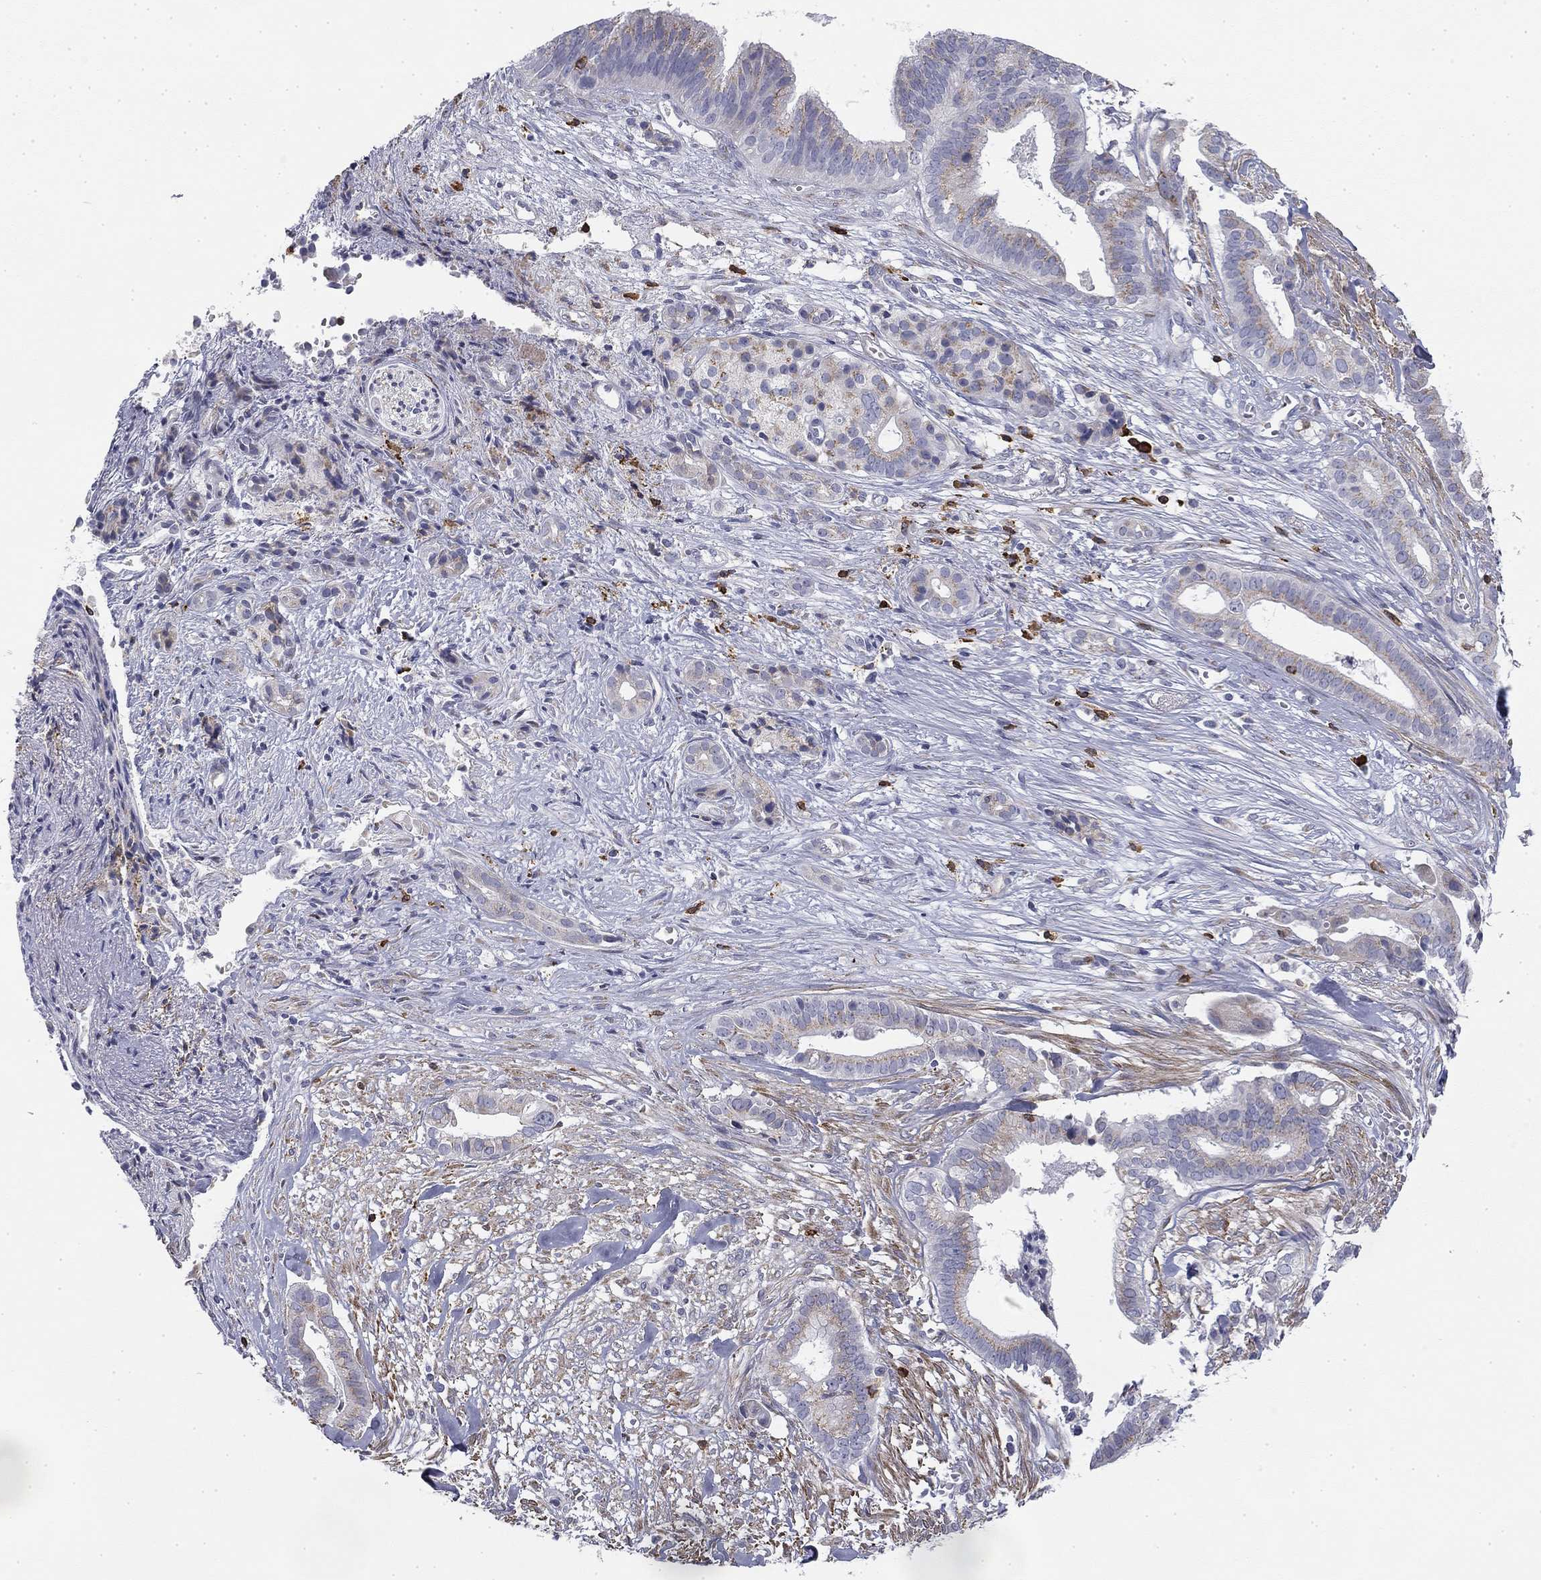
{"staining": {"intensity": "weak", "quantity": "<25%", "location": "cytoplasmic/membranous"}, "tissue": "pancreatic cancer", "cell_type": "Tumor cells", "image_type": "cancer", "snomed": [{"axis": "morphology", "description": "Adenocarcinoma, NOS"}, {"axis": "topography", "description": "Pancreas"}], "caption": "IHC histopathology image of neoplastic tissue: human pancreatic adenocarcinoma stained with DAB (3,3'-diaminobenzidine) reveals no significant protein positivity in tumor cells.", "gene": "TRAT1", "patient": {"sex": "male", "age": 61}}